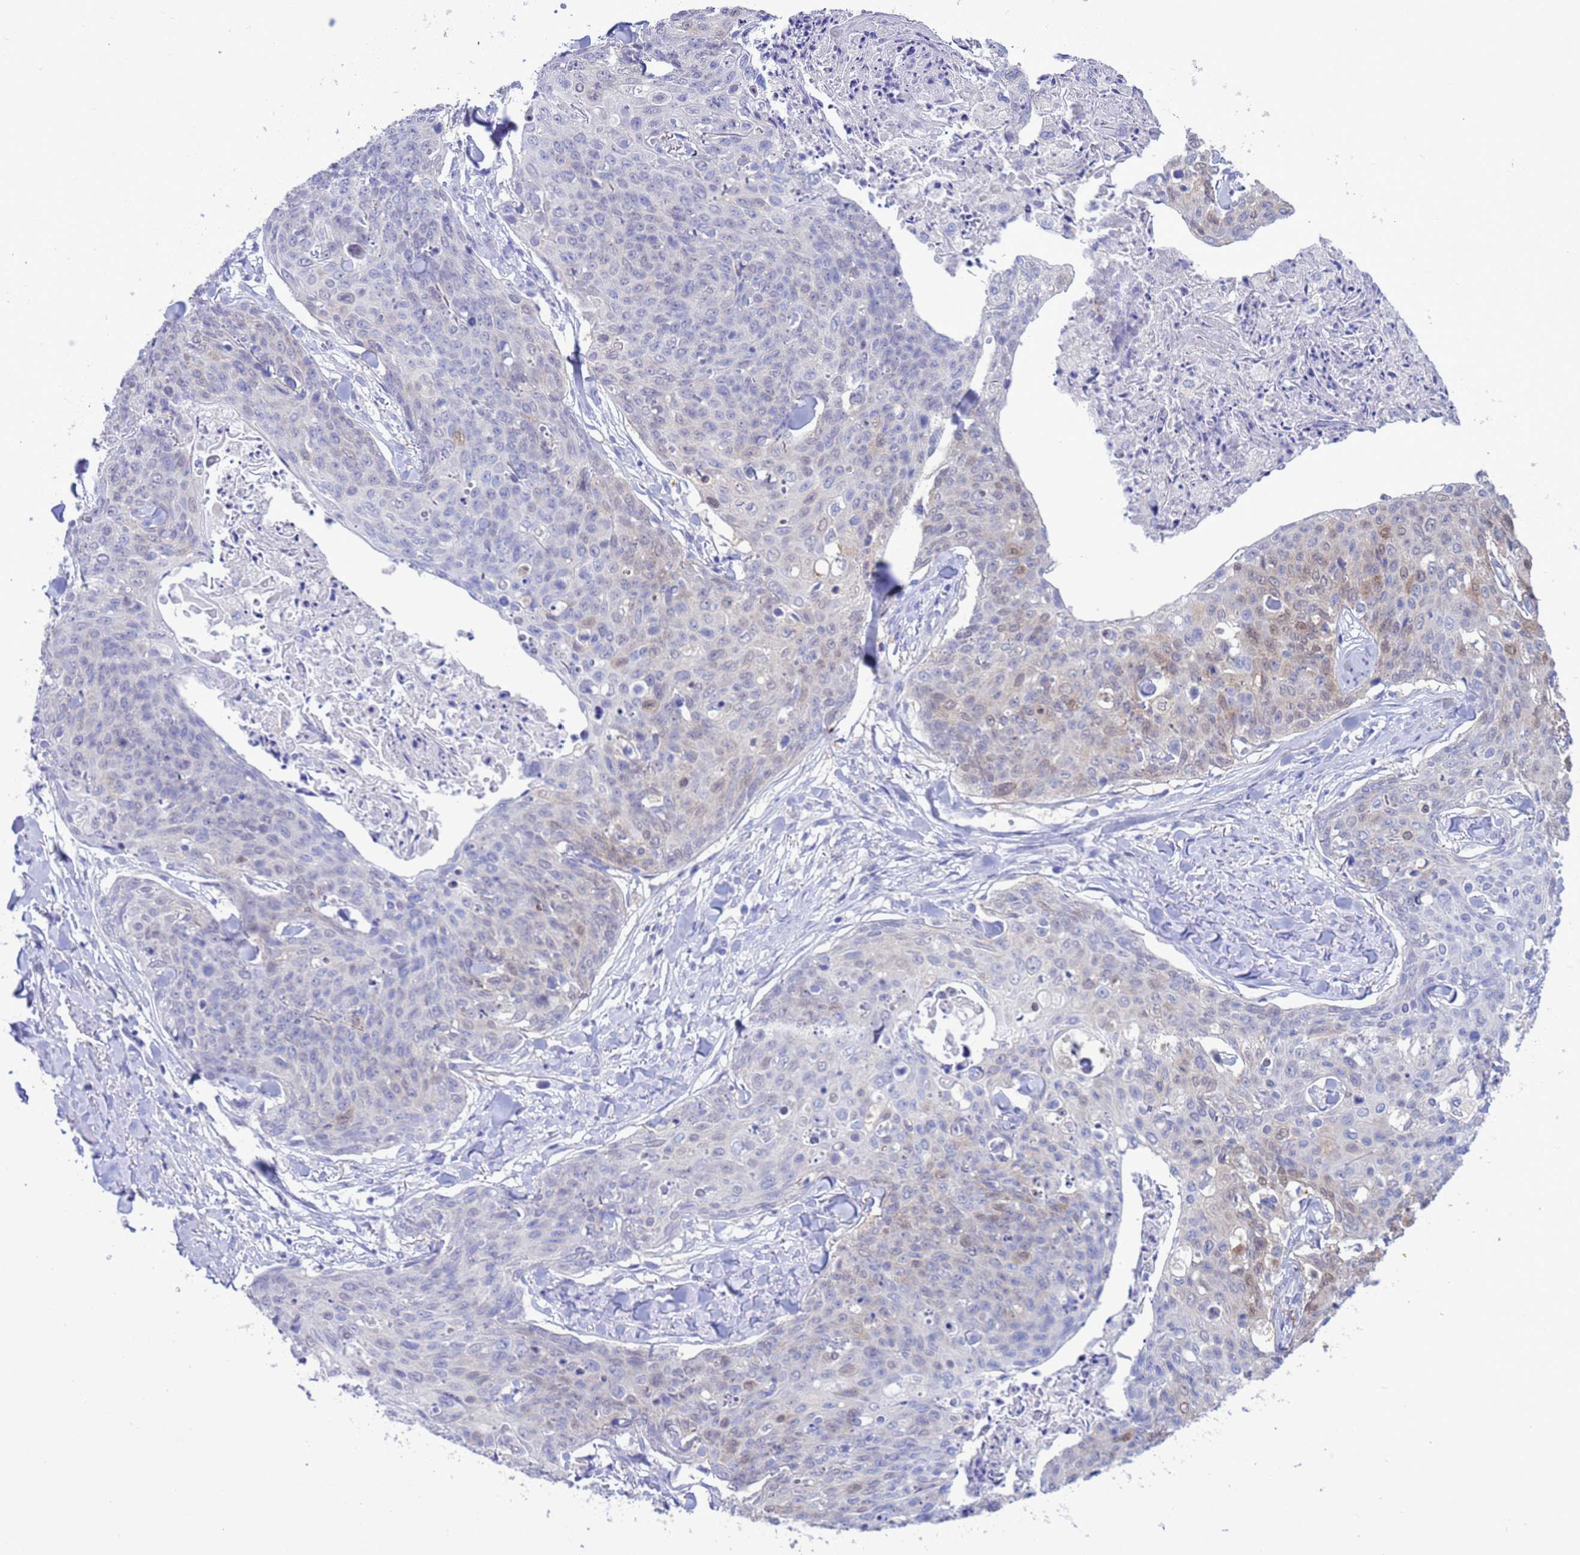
{"staining": {"intensity": "weak", "quantity": "<25%", "location": "cytoplasmic/membranous"}, "tissue": "skin cancer", "cell_type": "Tumor cells", "image_type": "cancer", "snomed": [{"axis": "morphology", "description": "Squamous cell carcinoma, NOS"}, {"axis": "topography", "description": "Skin"}, {"axis": "topography", "description": "Vulva"}], "caption": "There is no significant staining in tumor cells of skin cancer (squamous cell carcinoma). (DAB immunohistochemistry, high magnification).", "gene": "GSTM1", "patient": {"sex": "female", "age": 85}}